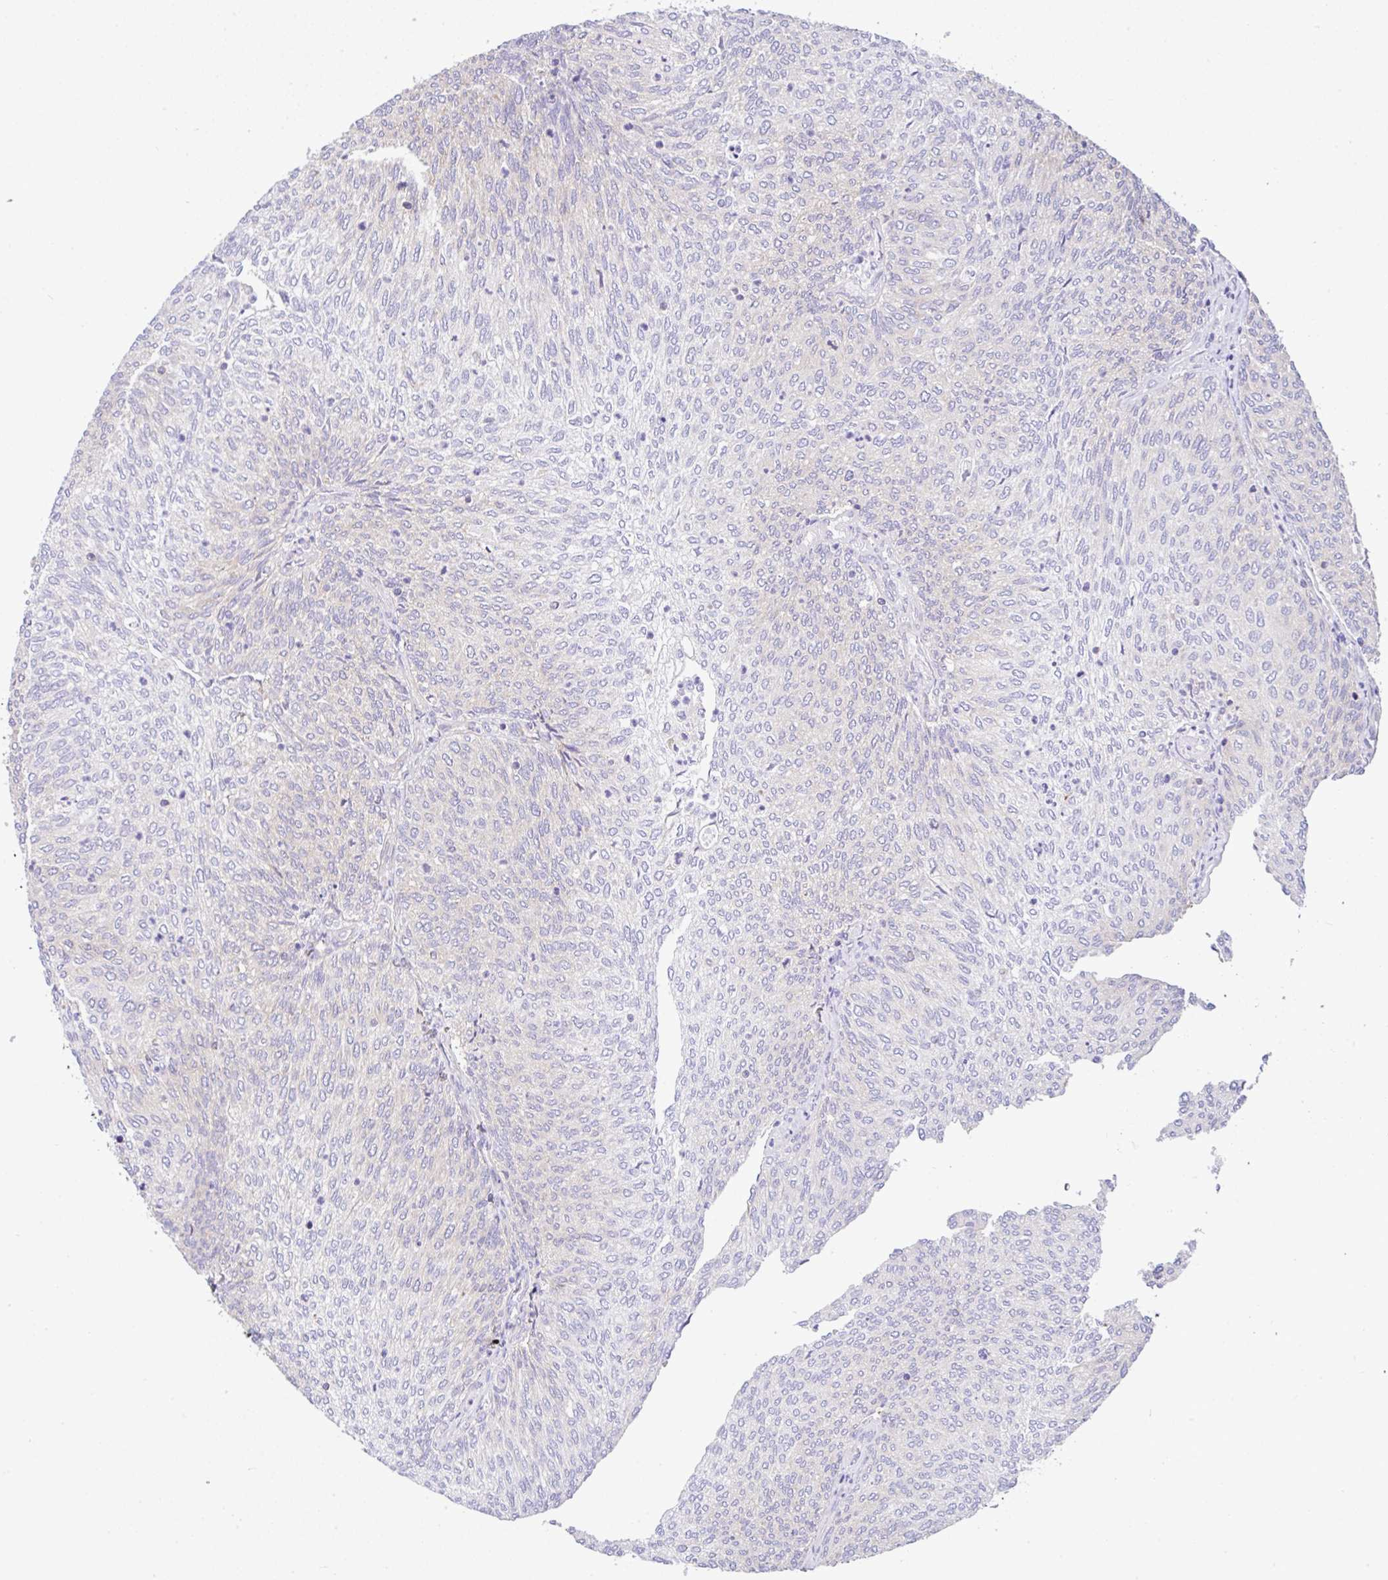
{"staining": {"intensity": "weak", "quantity": "<25%", "location": "cytoplasmic/membranous"}, "tissue": "urothelial cancer", "cell_type": "Tumor cells", "image_type": "cancer", "snomed": [{"axis": "morphology", "description": "Urothelial carcinoma, High grade"}, {"axis": "topography", "description": "Urinary bladder"}], "caption": "The histopathology image displays no significant staining in tumor cells of urothelial carcinoma (high-grade).", "gene": "GFPT2", "patient": {"sex": "female", "age": 79}}